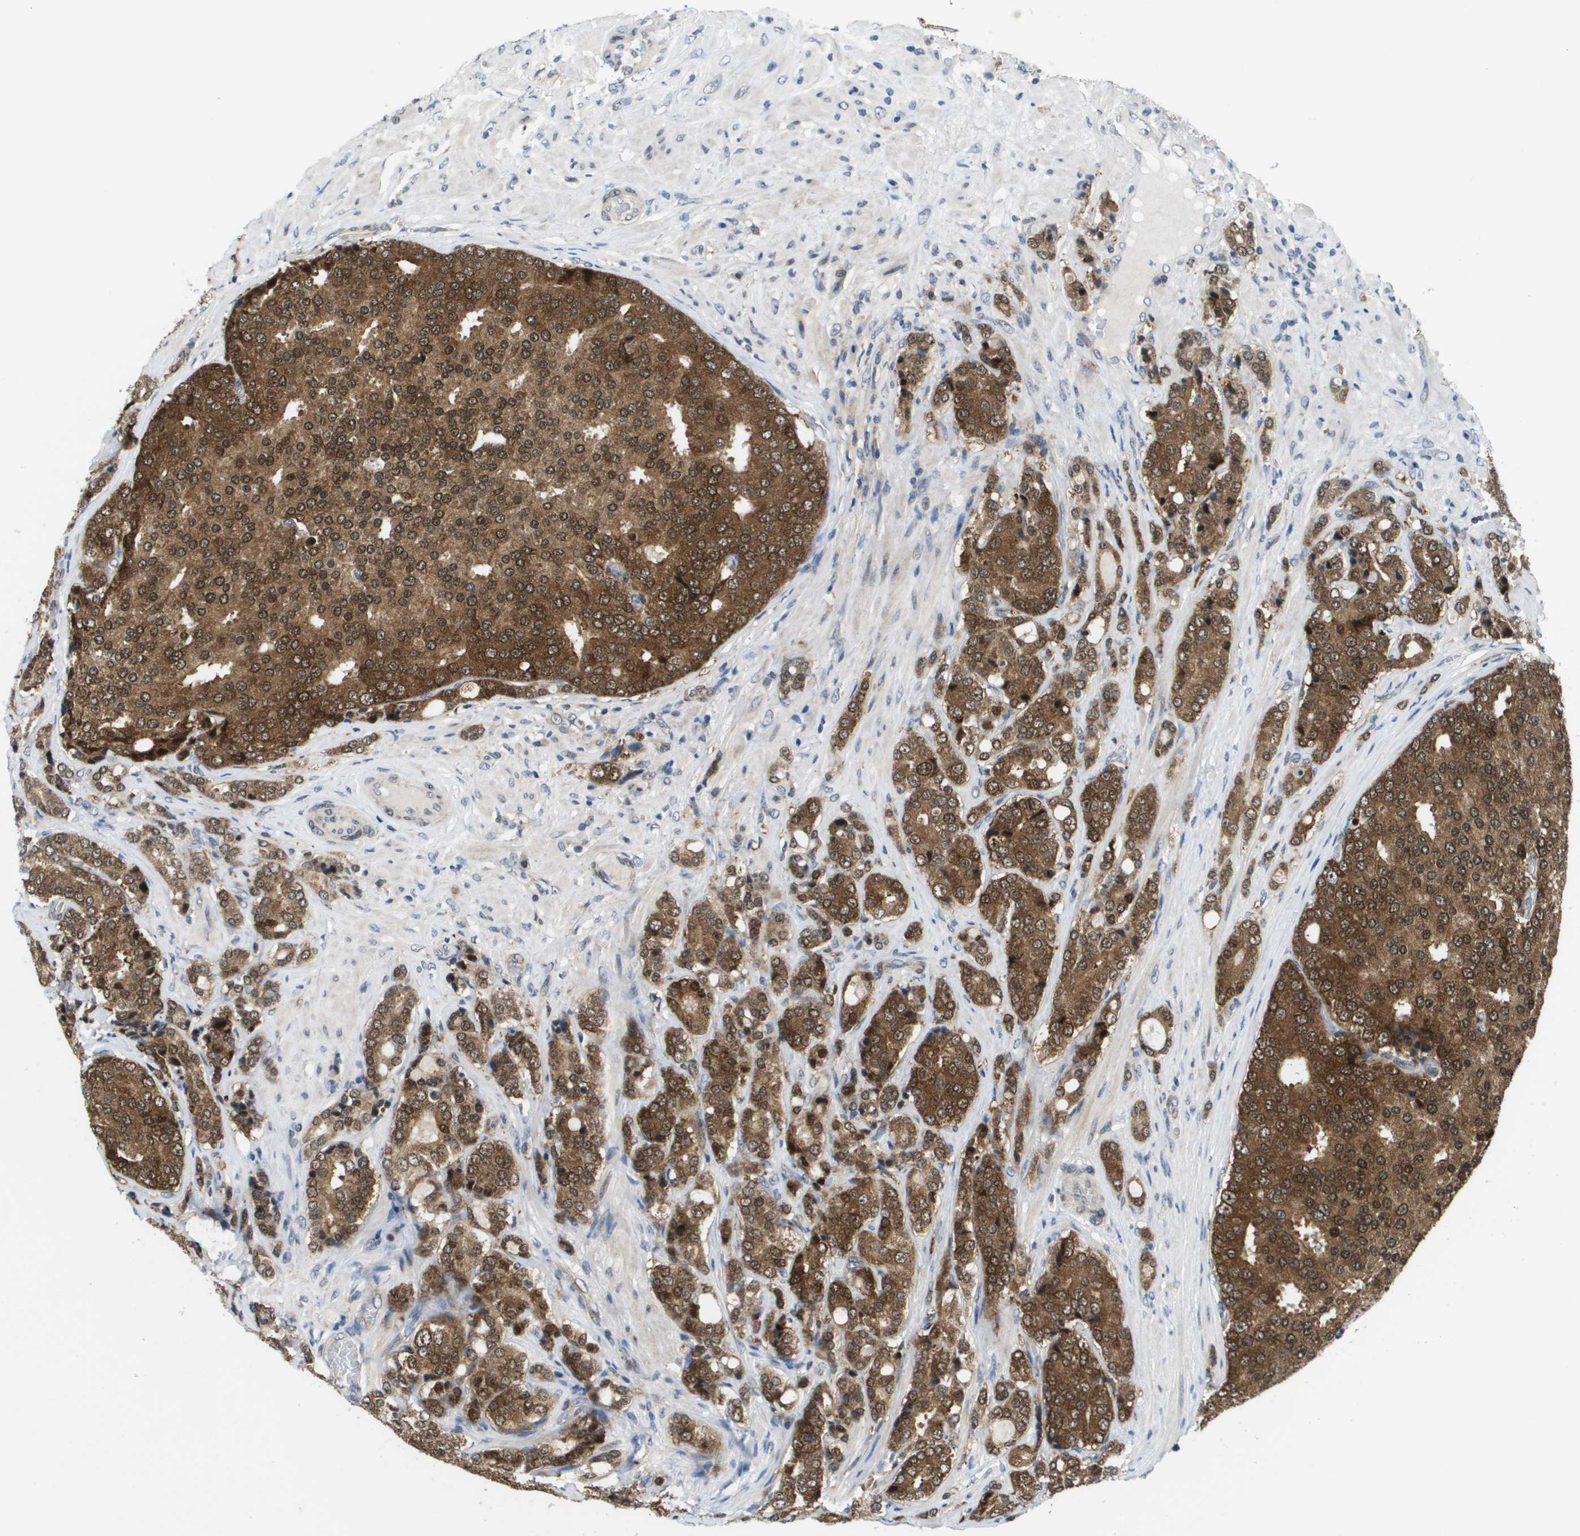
{"staining": {"intensity": "strong", "quantity": ">75%", "location": "cytoplasmic/membranous,nuclear"}, "tissue": "prostate cancer", "cell_type": "Tumor cells", "image_type": "cancer", "snomed": [{"axis": "morphology", "description": "Adenocarcinoma, High grade"}, {"axis": "topography", "description": "Prostate"}], "caption": "Immunohistochemistry of prostate adenocarcinoma (high-grade) reveals high levels of strong cytoplasmic/membranous and nuclear expression in about >75% of tumor cells. (DAB = brown stain, brightfield microscopy at high magnification).", "gene": "FKBP4", "patient": {"sex": "male", "age": 50}}